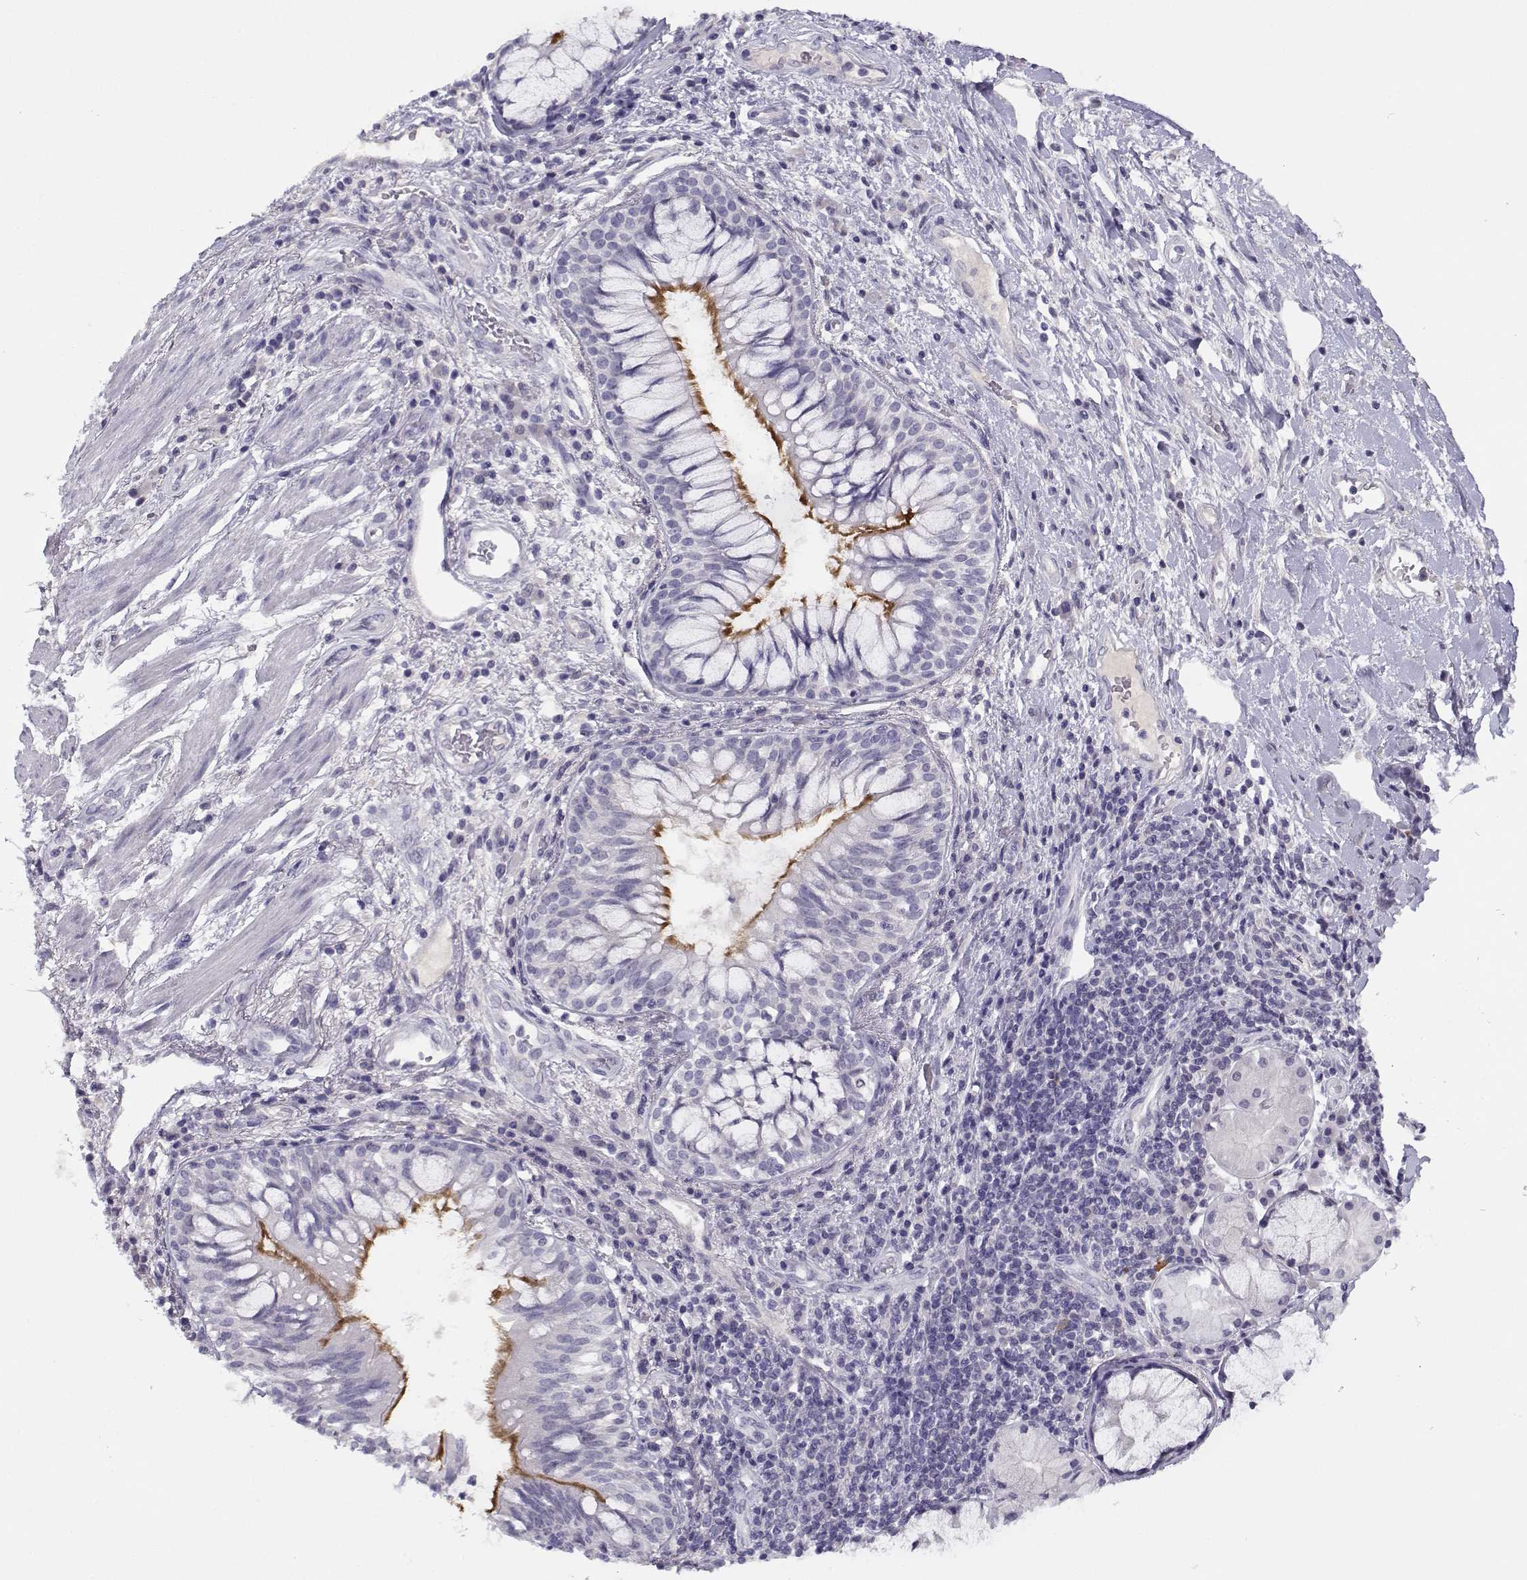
{"staining": {"intensity": "negative", "quantity": "none", "location": "none"}, "tissue": "lung cancer", "cell_type": "Tumor cells", "image_type": "cancer", "snomed": [{"axis": "morphology", "description": "Normal tissue, NOS"}, {"axis": "morphology", "description": "Squamous cell carcinoma, NOS"}, {"axis": "topography", "description": "Bronchus"}, {"axis": "topography", "description": "Lung"}], "caption": "Human lung cancer (squamous cell carcinoma) stained for a protein using immunohistochemistry (IHC) exhibits no positivity in tumor cells.", "gene": "CFAP77", "patient": {"sex": "male", "age": 64}}